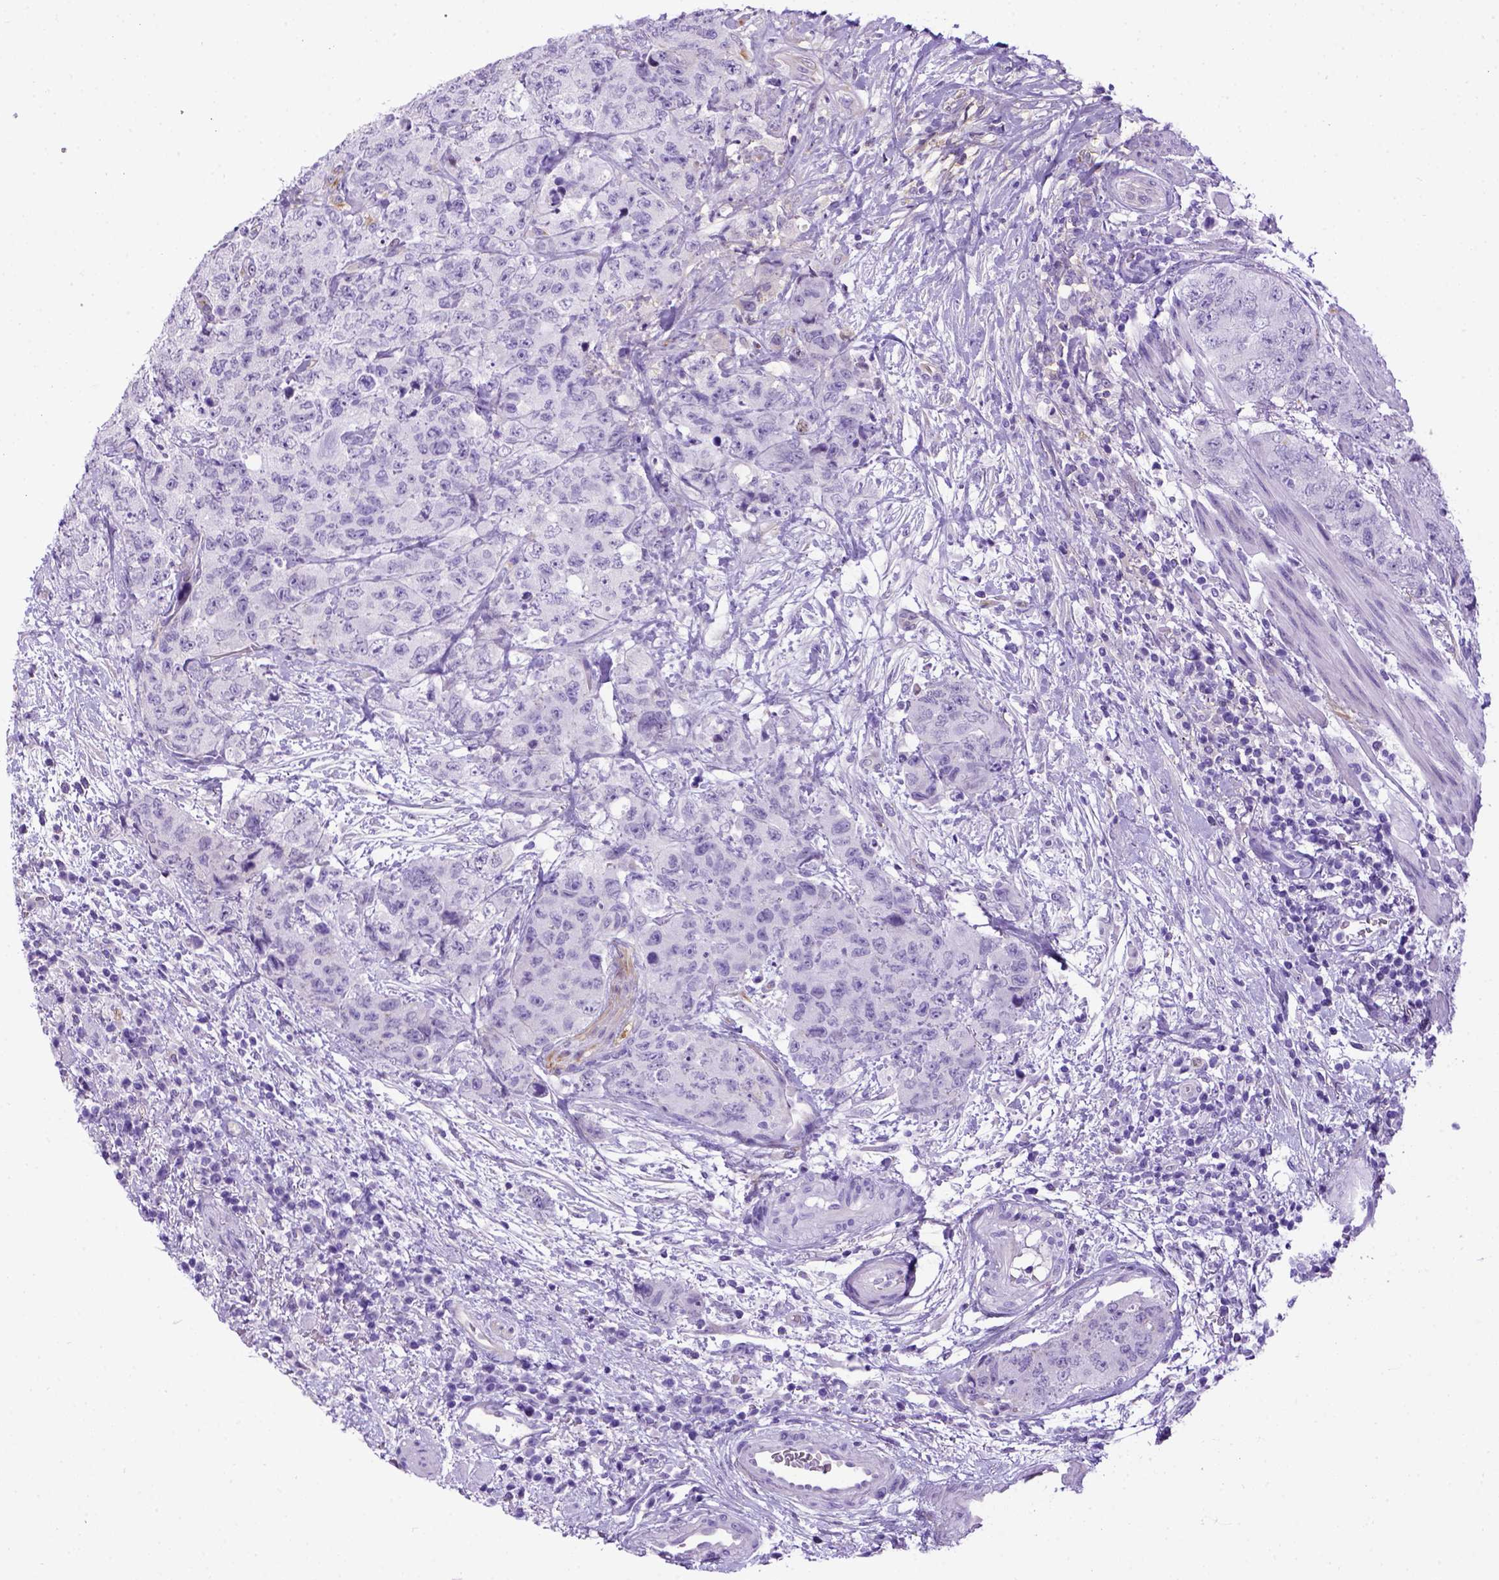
{"staining": {"intensity": "negative", "quantity": "none", "location": "none"}, "tissue": "urothelial cancer", "cell_type": "Tumor cells", "image_type": "cancer", "snomed": [{"axis": "morphology", "description": "Urothelial carcinoma, High grade"}, {"axis": "topography", "description": "Urinary bladder"}], "caption": "DAB immunohistochemical staining of urothelial cancer exhibits no significant staining in tumor cells. (IHC, brightfield microscopy, high magnification).", "gene": "ADAM12", "patient": {"sex": "female", "age": 78}}